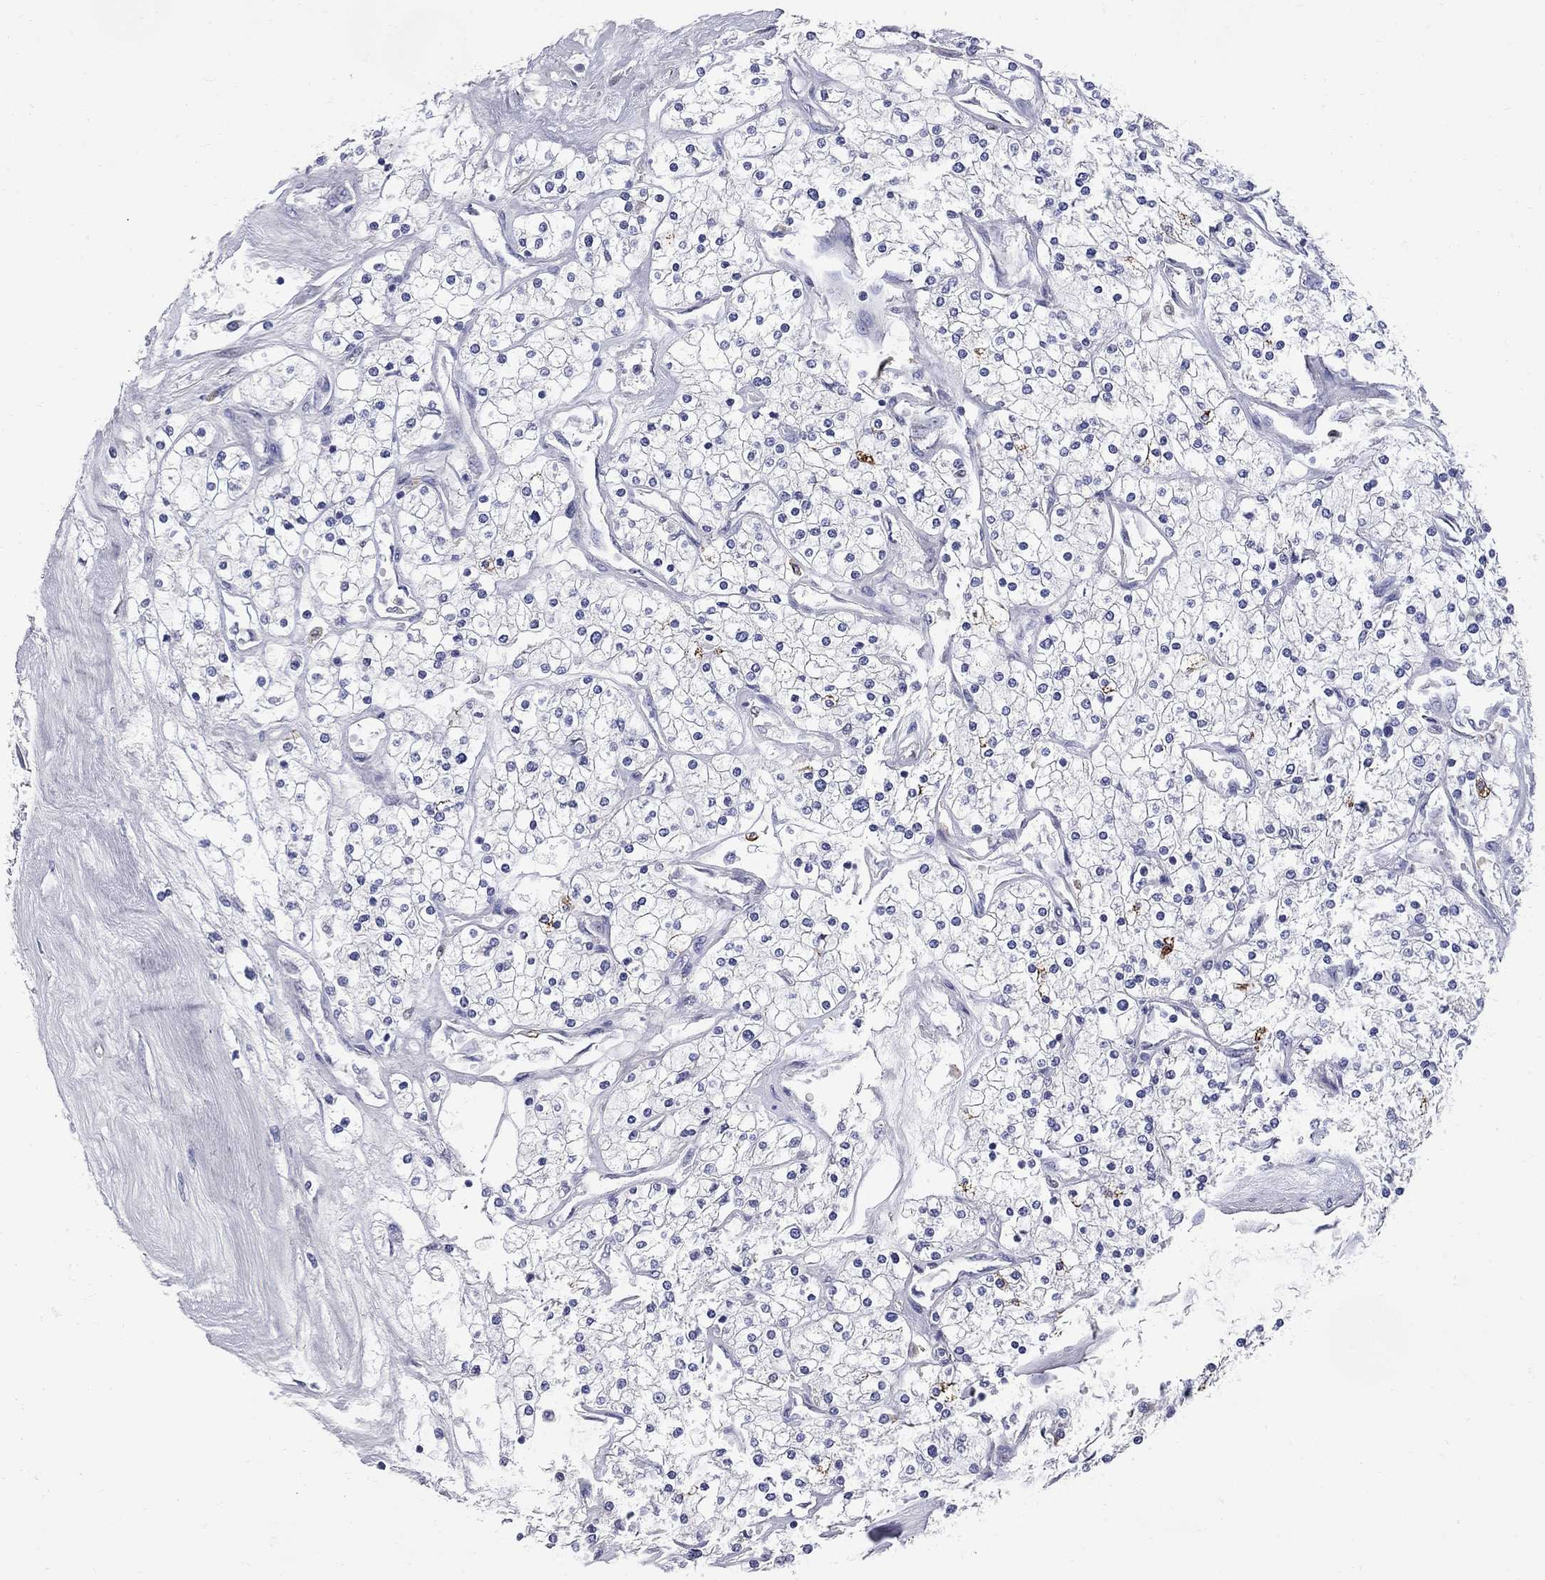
{"staining": {"intensity": "moderate", "quantity": "<25%", "location": "cytoplasmic/membranous"}, "tissue": "renal cancer", "cell_type": "Tumor cells", "image_type": "cancer", "snomed": [{"axis": "morphology", "description": "Adenocarcinoma, NOS"}, {"axis": "topography", "description": "Kidney"}], "caption": "Protein staining reveals moderate cytoplasmic/membranous expression in about <25% of tumor cells in renal cancer.", "gene": "FAM221B", "patient": {"sex": "male", "age": 80}}